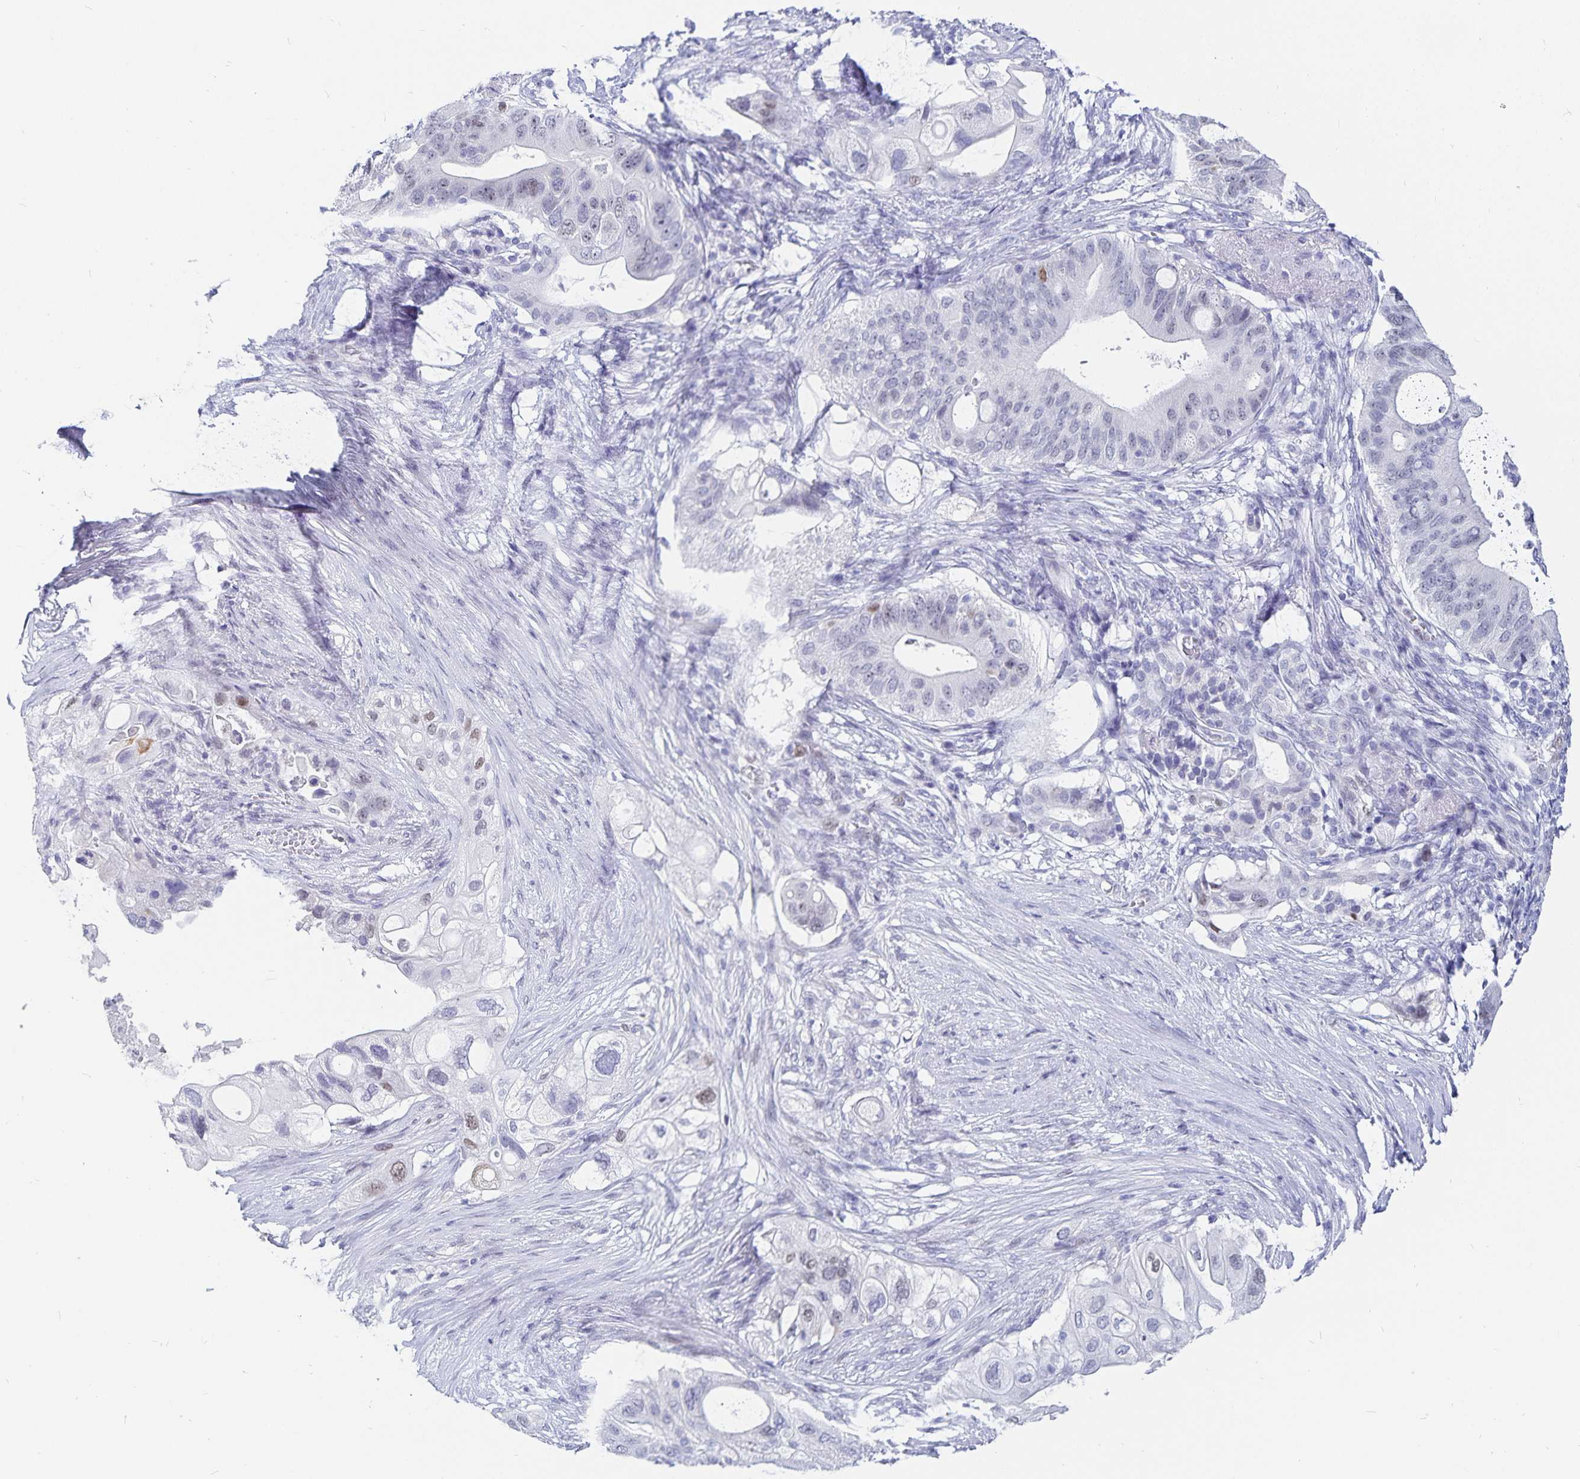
{"staining": {"intensity": "weak", "quantity": "<25%", "location": "nuclear"}, "tissue": "pancreatic cancer", "cell_type": "Tumor cells", "image_type": "cancer", "snomed": [{"axis": "morphology", "description": "Adenocarcinoma, NOS"}, {"axis": "topography", "description": "Pancreas"}], "caption": "A high-resolution photomicrograph shows immunohistochemistry staining of pancreatic cancer, which displays no significant expression in tumor cells. Nuclei are stained in blue.", "gene": "HMGB3", "patient": {"sex": "female", "age": 72}}